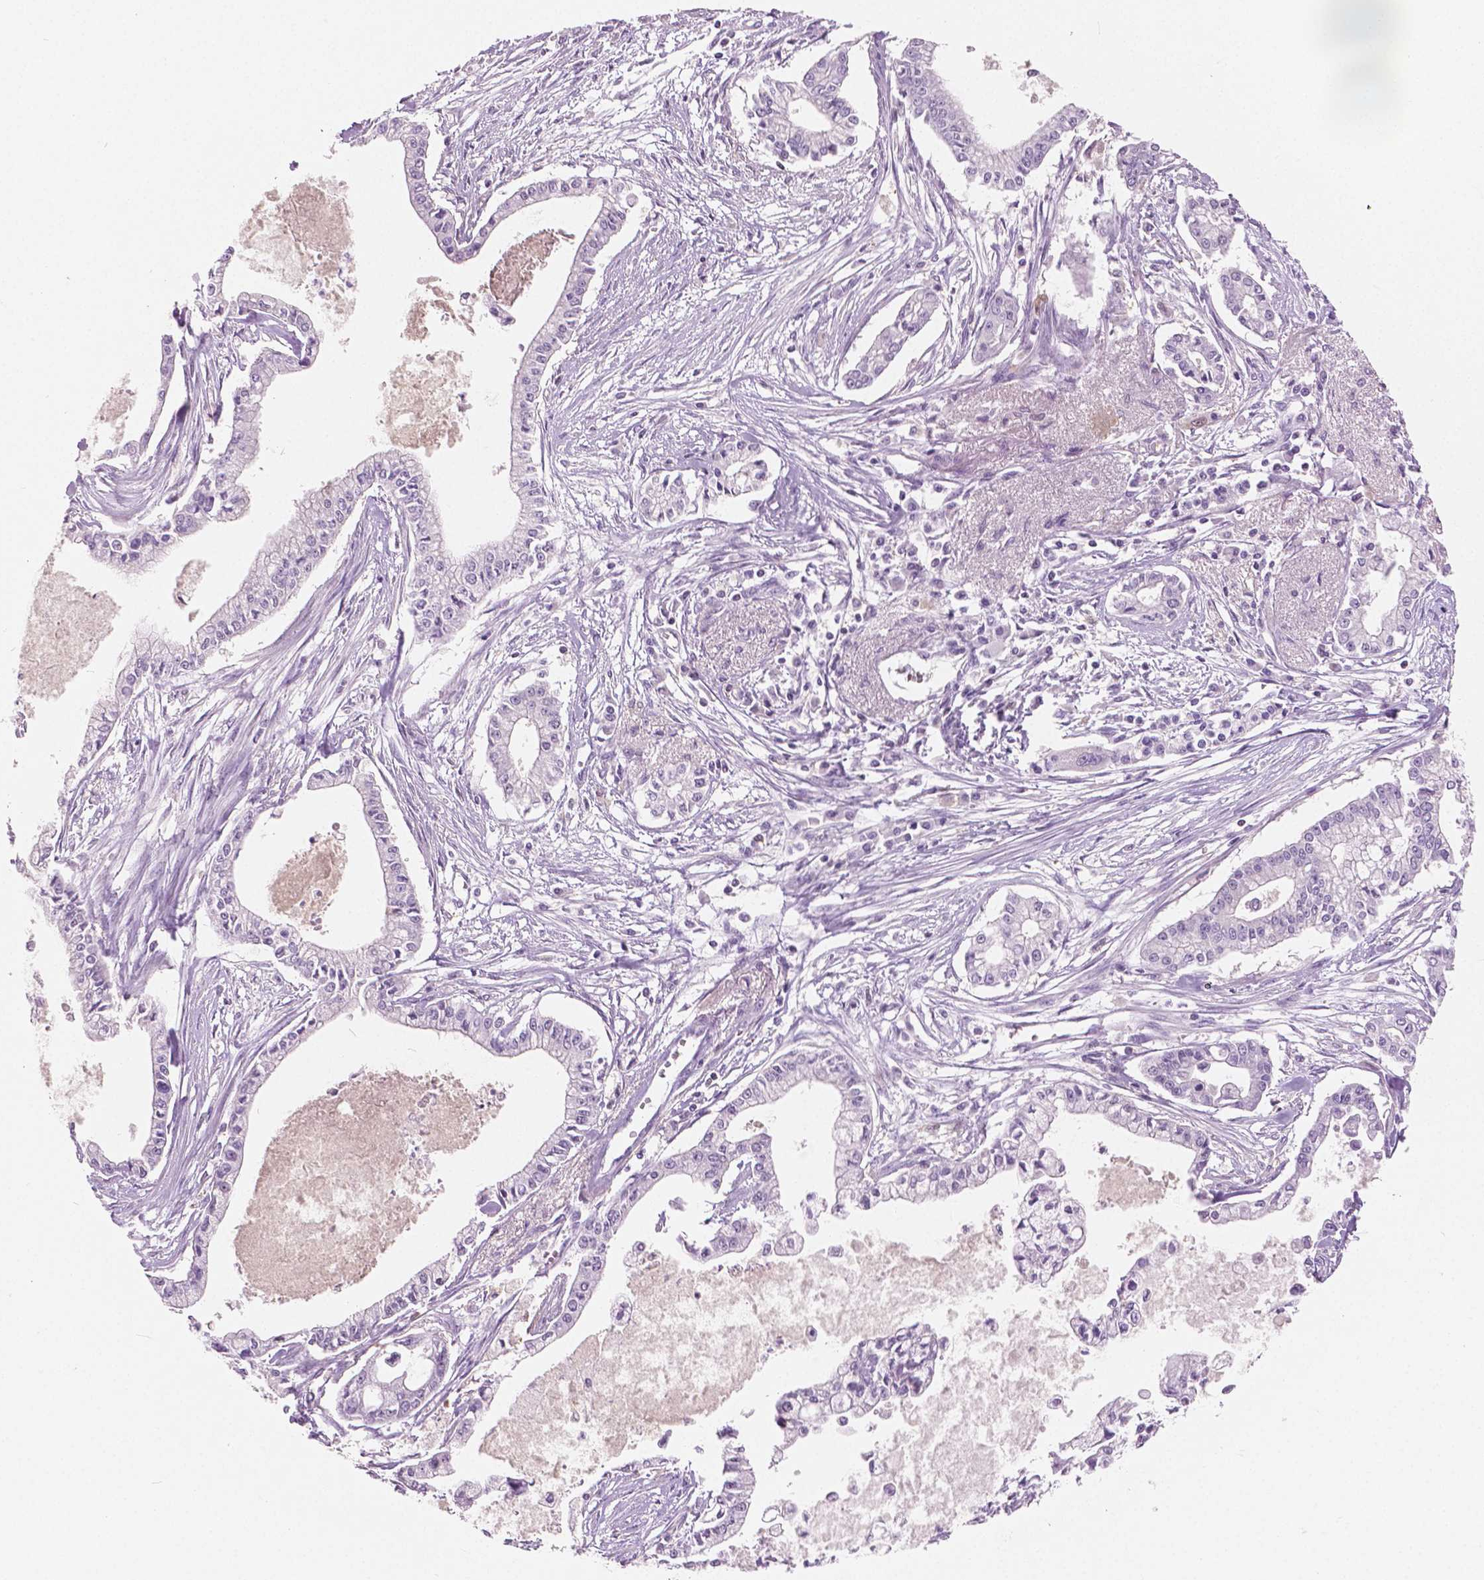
{"staining": {"intensity": "negative", "quantity": "none", "location": "none"}, "tissue": "pancreatic cancer", "cell_type": "Tumor cells", "image_type": "cancer", "snomed": [{"axis": "morphology", "description": "Adenocarcinoma, NOS"}, {"axis": "topography", "description": "Pancreas"}], "caption": "Immunohistochemistry (IHC) micrograph of neoplastic tissue: adenocarcinoma (pancreatic) stained with DAB (3,3'-diaminobenzidine) exhibits no significant protein staining in tumor cells.", "gene": "GALM", "patient": {"sex": "female", "age": 65}}